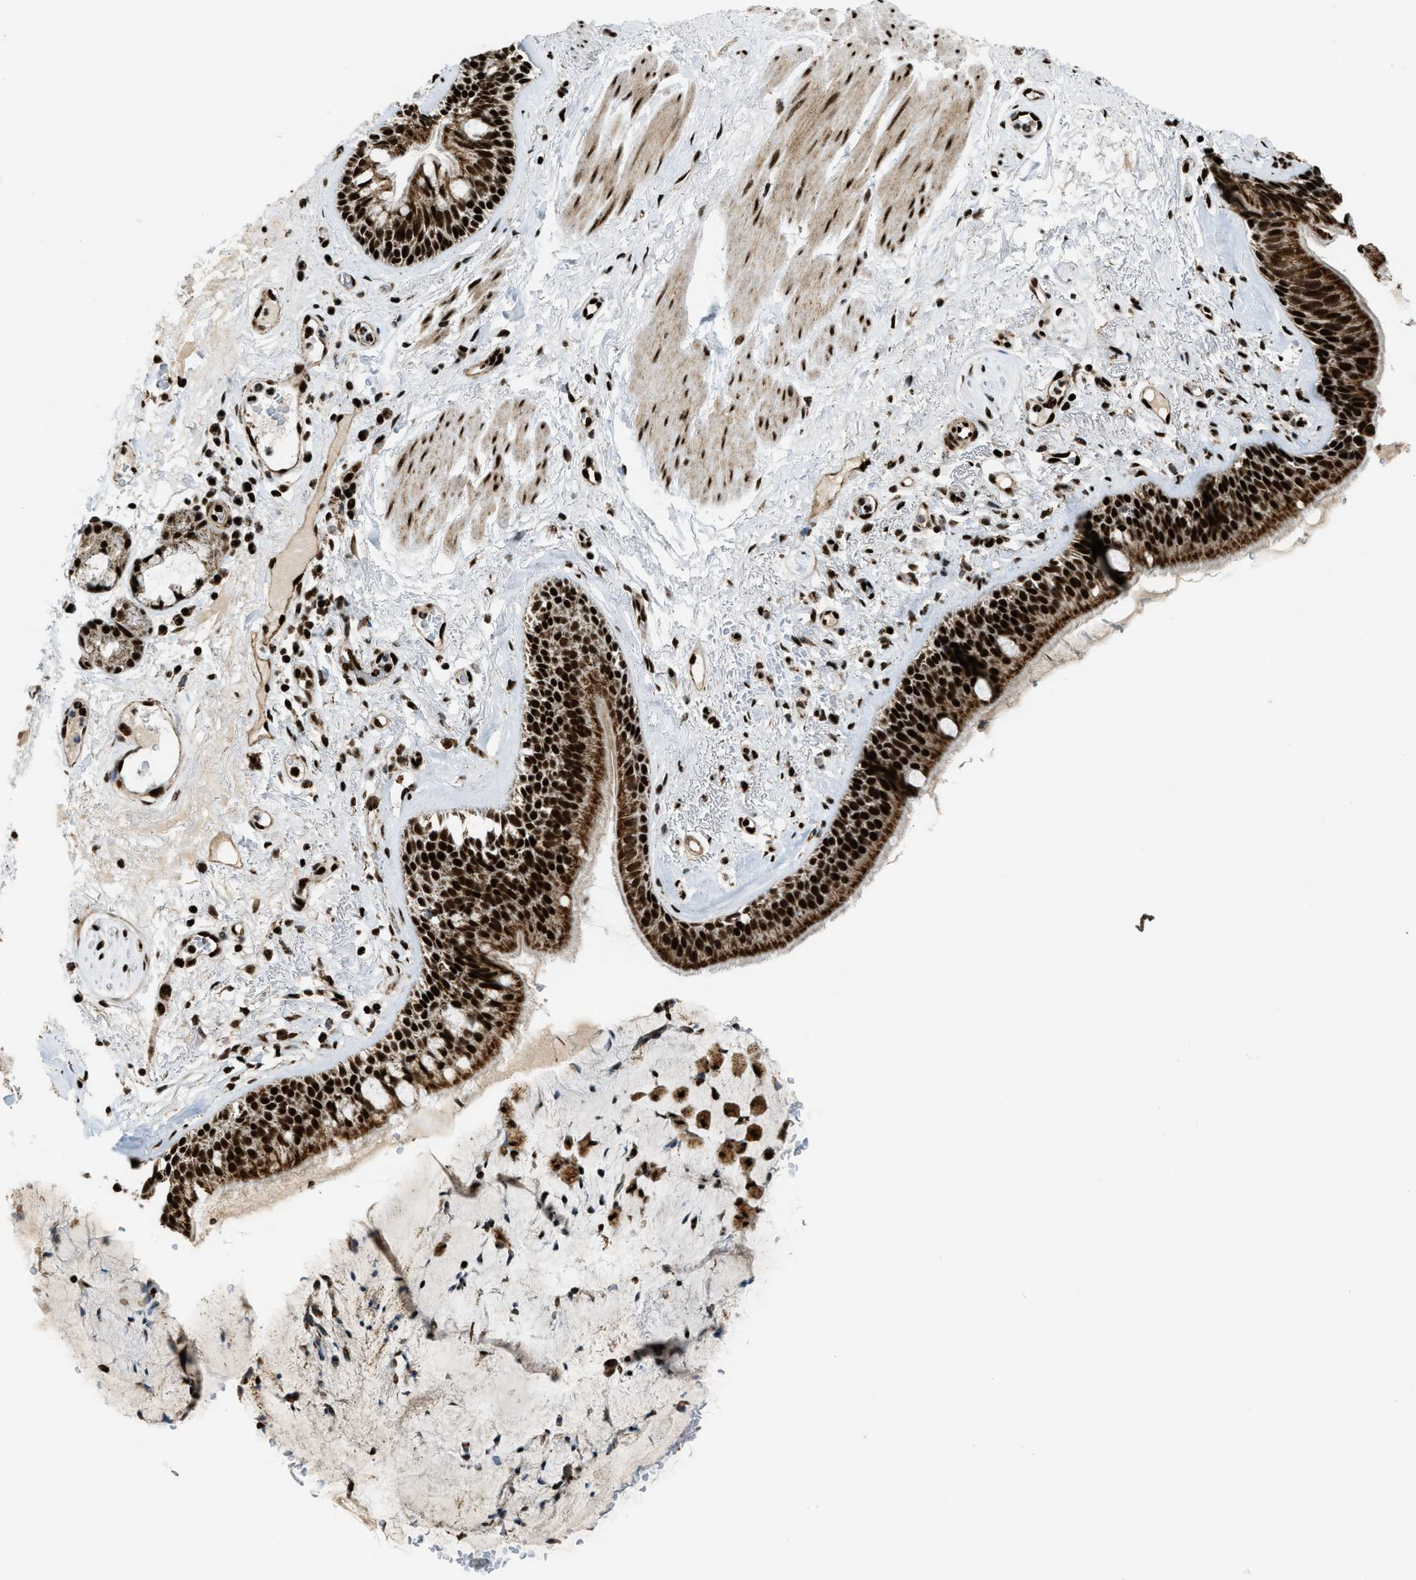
{"staining": {"intensity": "strong", "quantity": ">75%", "location": "cytoplasmic/membranous,nuclear"}, "tissue": "bronchus", "cell_type": "Respiratory epithelial cells", "image_type": "normal", "snomed": [{"axis": "morphology", "description": "Normal tissue, NOS"}, {"axis": "topography", "description": "Cartilage tissue"}], "caption": "Immunohistochemical staining of normal human bronchus demonstrates high levels of strong cytoplasmic/membranous,nuclear staining in about >75% of respiratory epithelial cells. The protein is shown in brown color, while the nuclei are stained blue.", "gene": "GABPB1", "patient": {"sex": "female", "age": 63}}